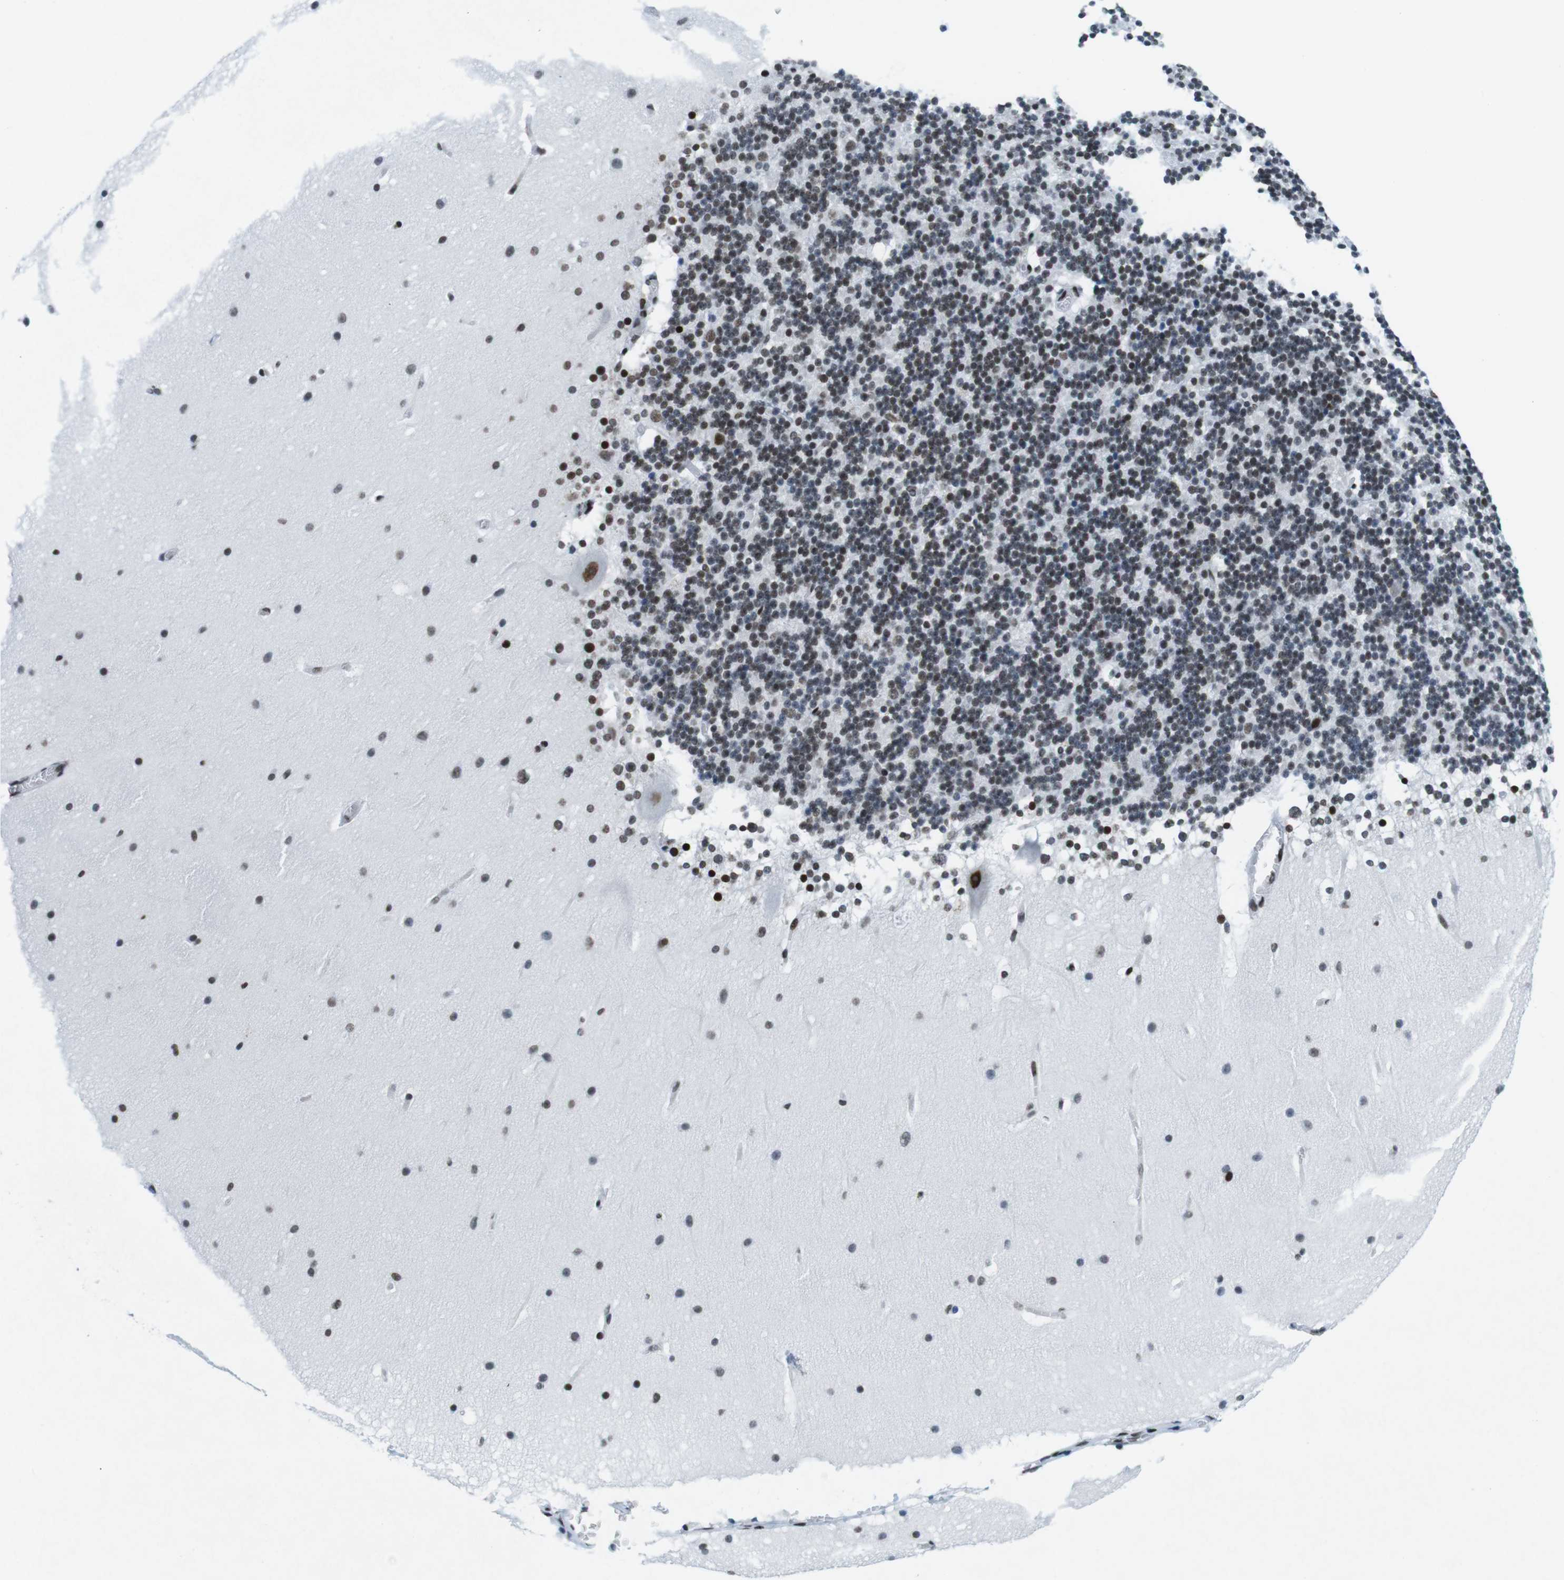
{"staining": {"intensity": "moderate", "quantity": ">75%", "location": "nuclear"}, "tissue": "cerebellum", "cell_type": "Cells in granular layer", "image_type": "normal", "snomed": [{"axis": "morphology", "description": "Normal tissue, NOS"}, {"axis": "topography", "description": "Cerebellum"}], "caption": "DAB (3,3'-diaminobenzidine) immunohistochemical staining of unremarkable human cerebellum exhibits moderate nuclear protein positivity in approximately >75% of cells in granular layer. The staining is performed using DAB (3,3'-diaminobenzidine) brown chromogen to label protein expression. The nuclei are counter-stained blue using hematoxylin.", "gene": "CITED2", "patient": {"sex": "female", "age": 19}}